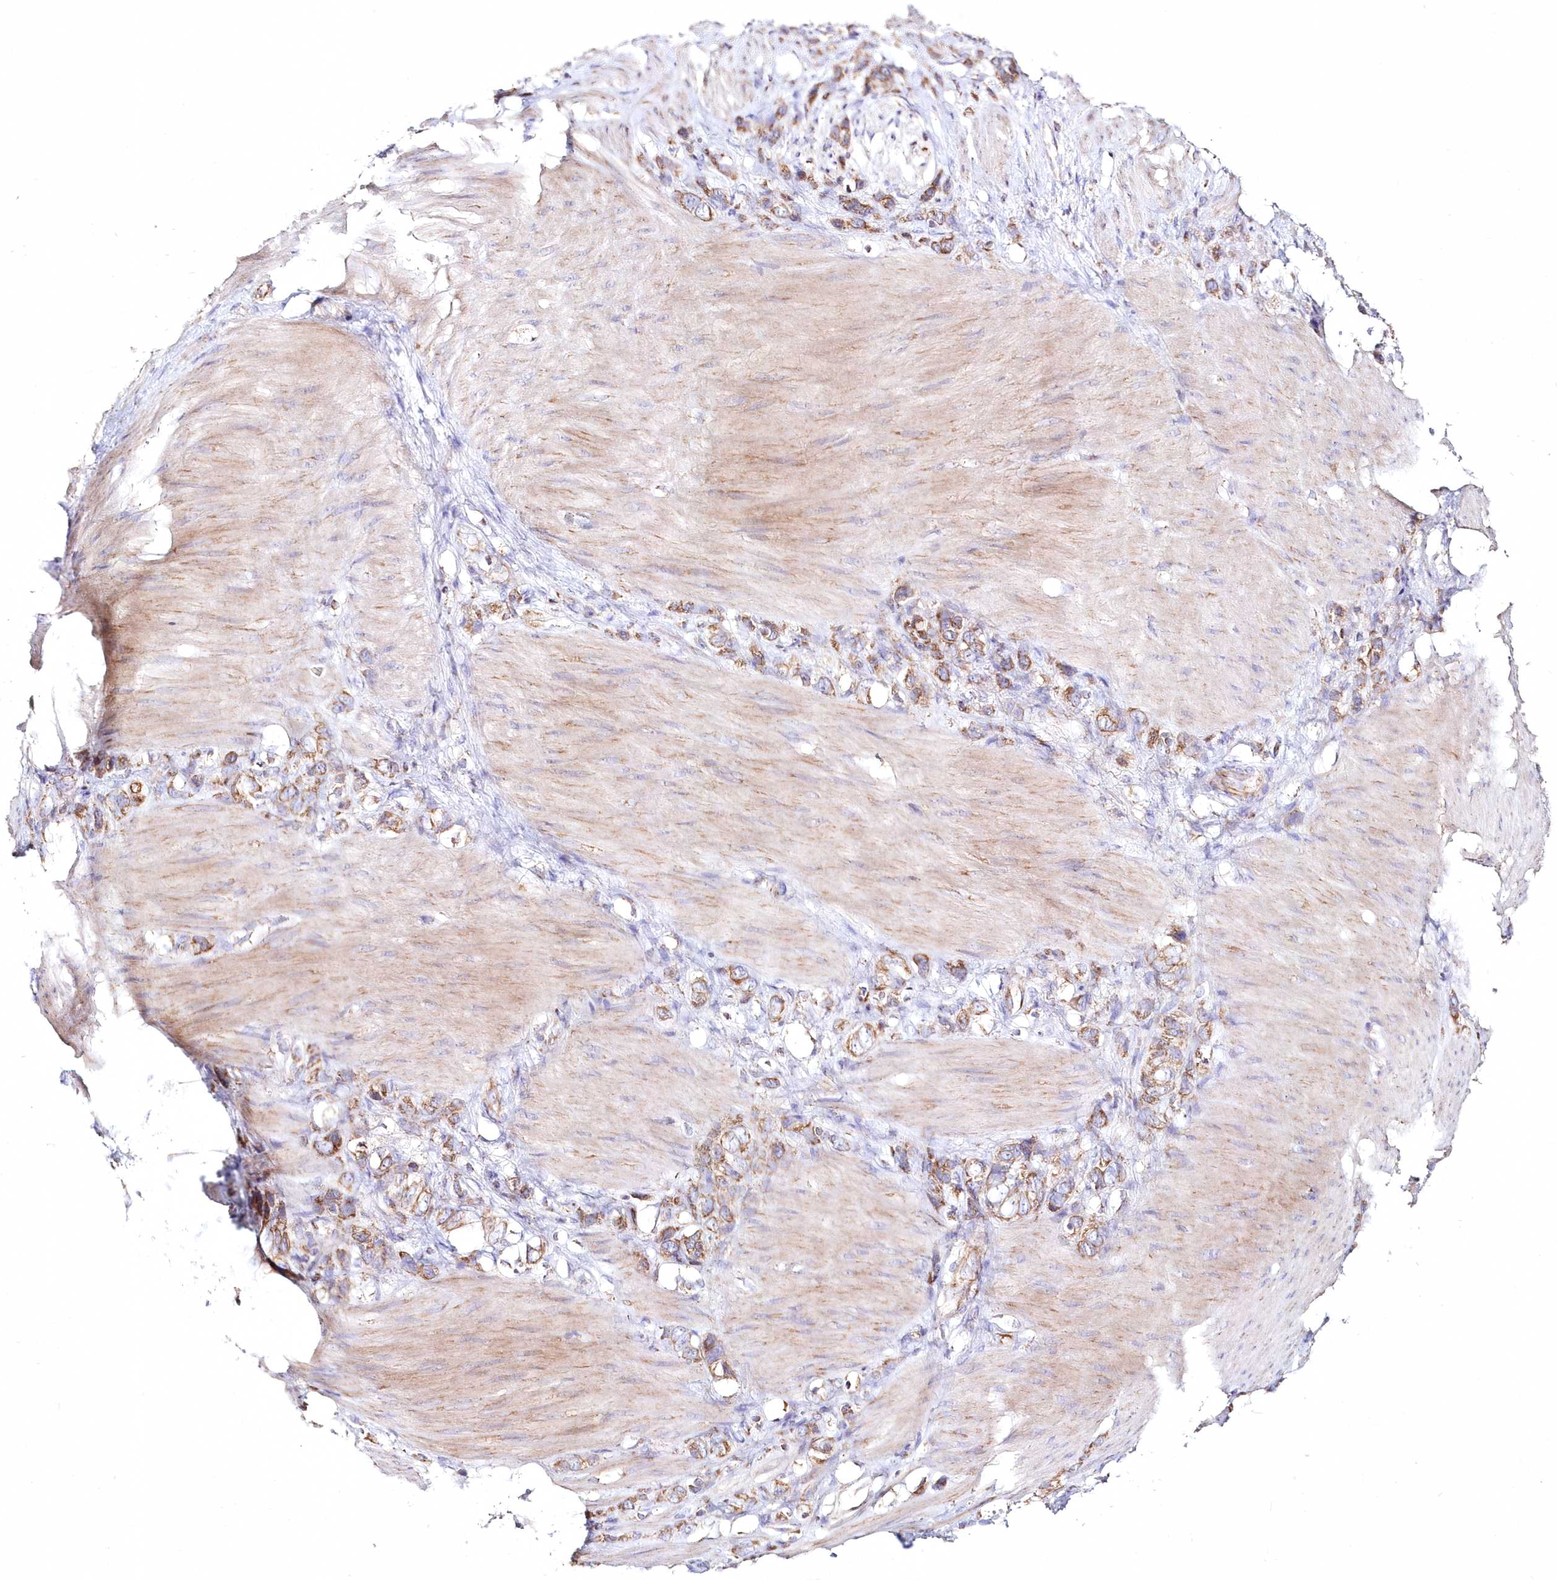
{"staining": {"intensity": "moderate", "quantity": ">75%", "location": "cytoplasmic/membranous"}, "tissue": "stomach cancer", "cell_type": "Tumor cells", "image_type": "cancer", "snomed": [{"axis": "morphology", "description": "Normal tissue, NOS"}, {"axis": "morphology", "description": "Adenocarcinoma, NOS"}, {"axis": "morphology", "description": "Adenocarcinoma, High grade"}, {"axis": "topography", "description": "Stomach, upper"}, {"axis": "topography", "description": "Stomach"}], "caption": "Brown immunohistochemical staining in stomach cancer (adenocarcinoma) demonstrates moderate cytoplasmic/membranous positivity in about >75% of tumor cells.", "gene": "DNA2", "patient": {"sex": "female", "age": 65}}